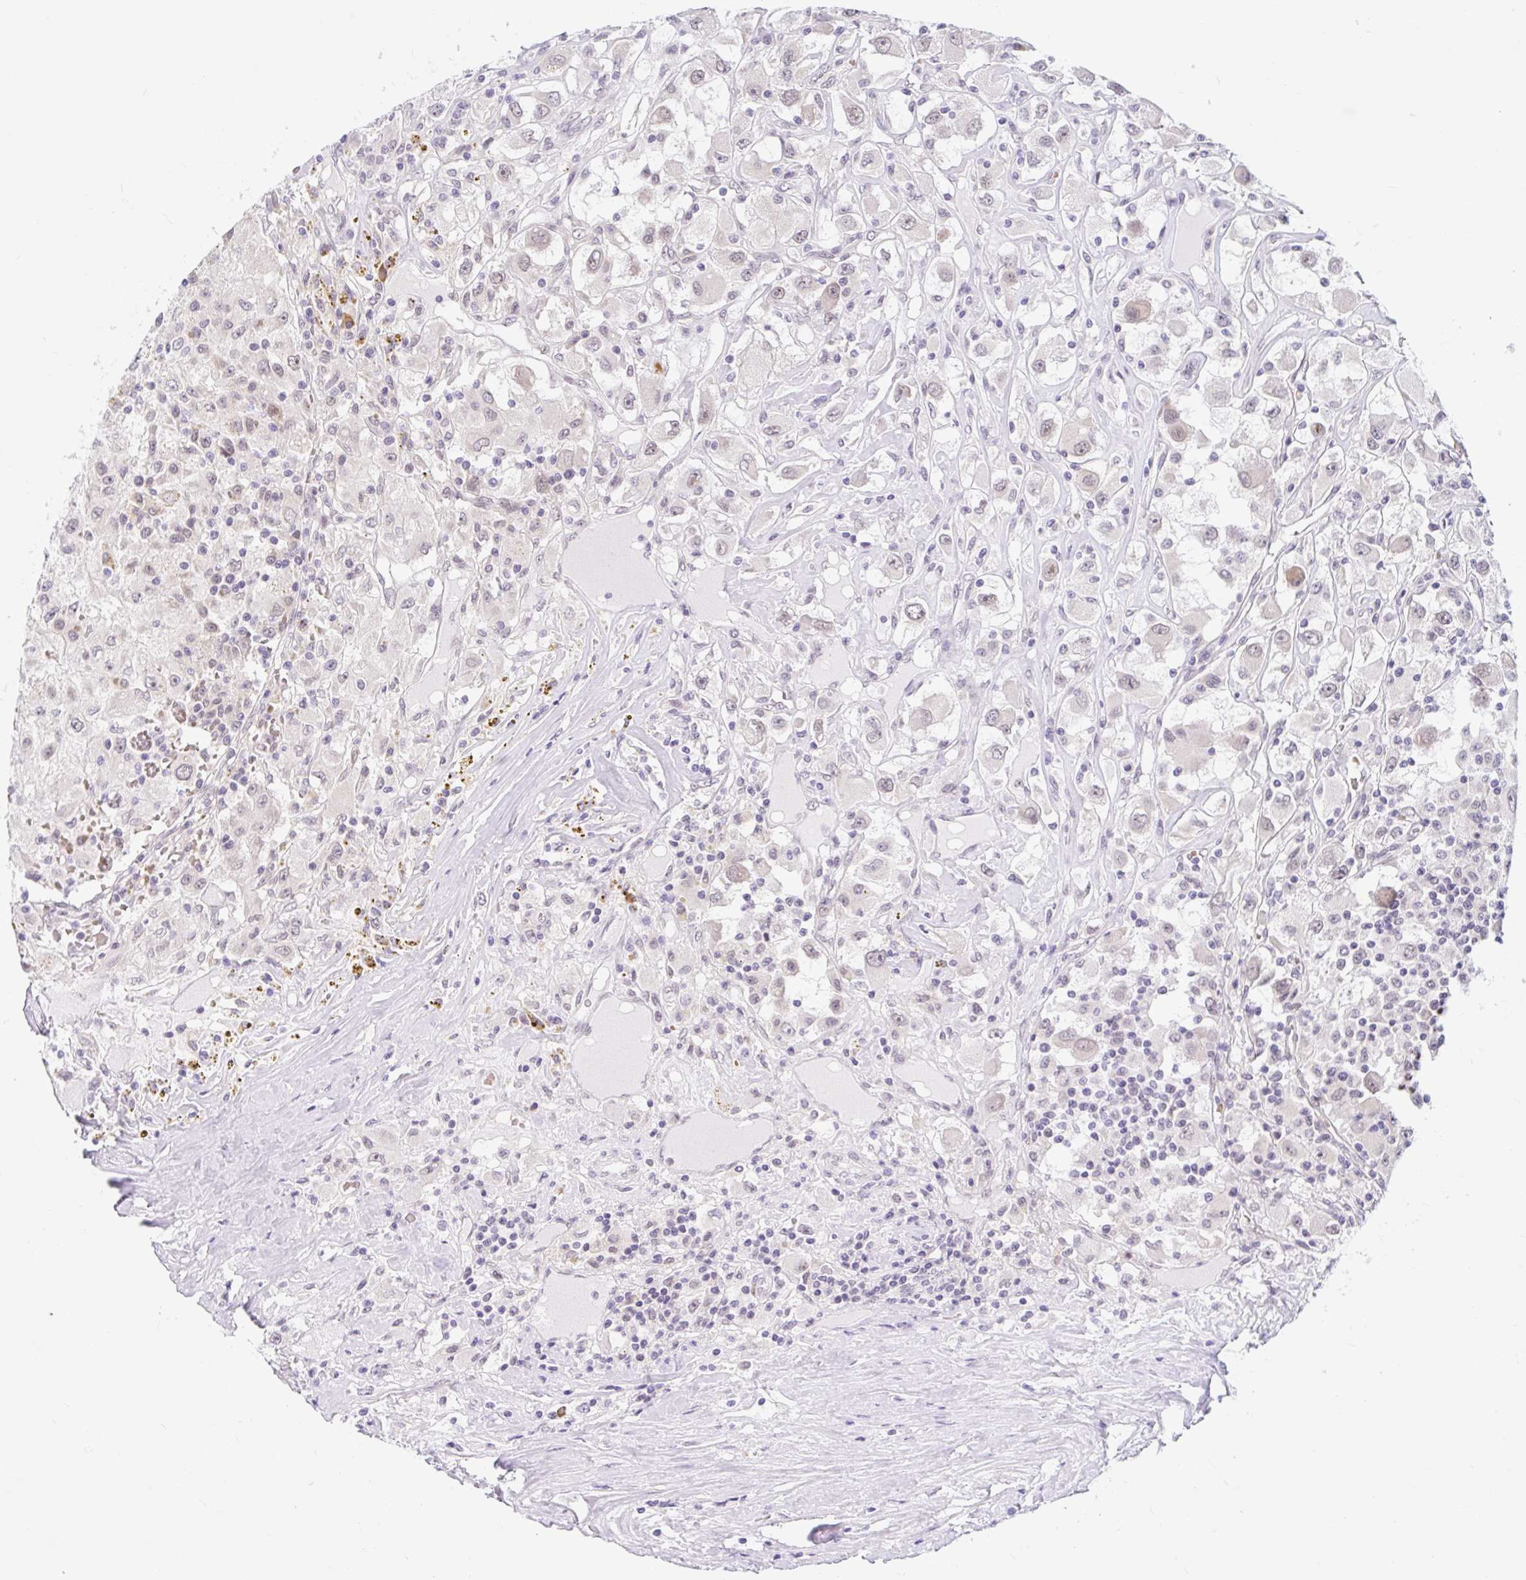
{"staining": {"intensity": "negative", "quantity": "none", "location": "none"}, "tissue": "renal cancer", "cell_type": "Tumor cells", "image_type": "cancer", "snomed": [{"axis": "morphology", "description": "Adenocarcinoma, NOS"}, {"axis": "topography", "description": "Kidney"}], "caption": "An immunohistochemistry (IHC) histopathology image of renal cancer (adenocarcinoma) is shown. There is no staining in tumor cells of renal cancer (adenocarcinoma). Nuclei are stained in blue.", "gene": "SRSF10", "patient": {"sex": "female", "age": 67}}